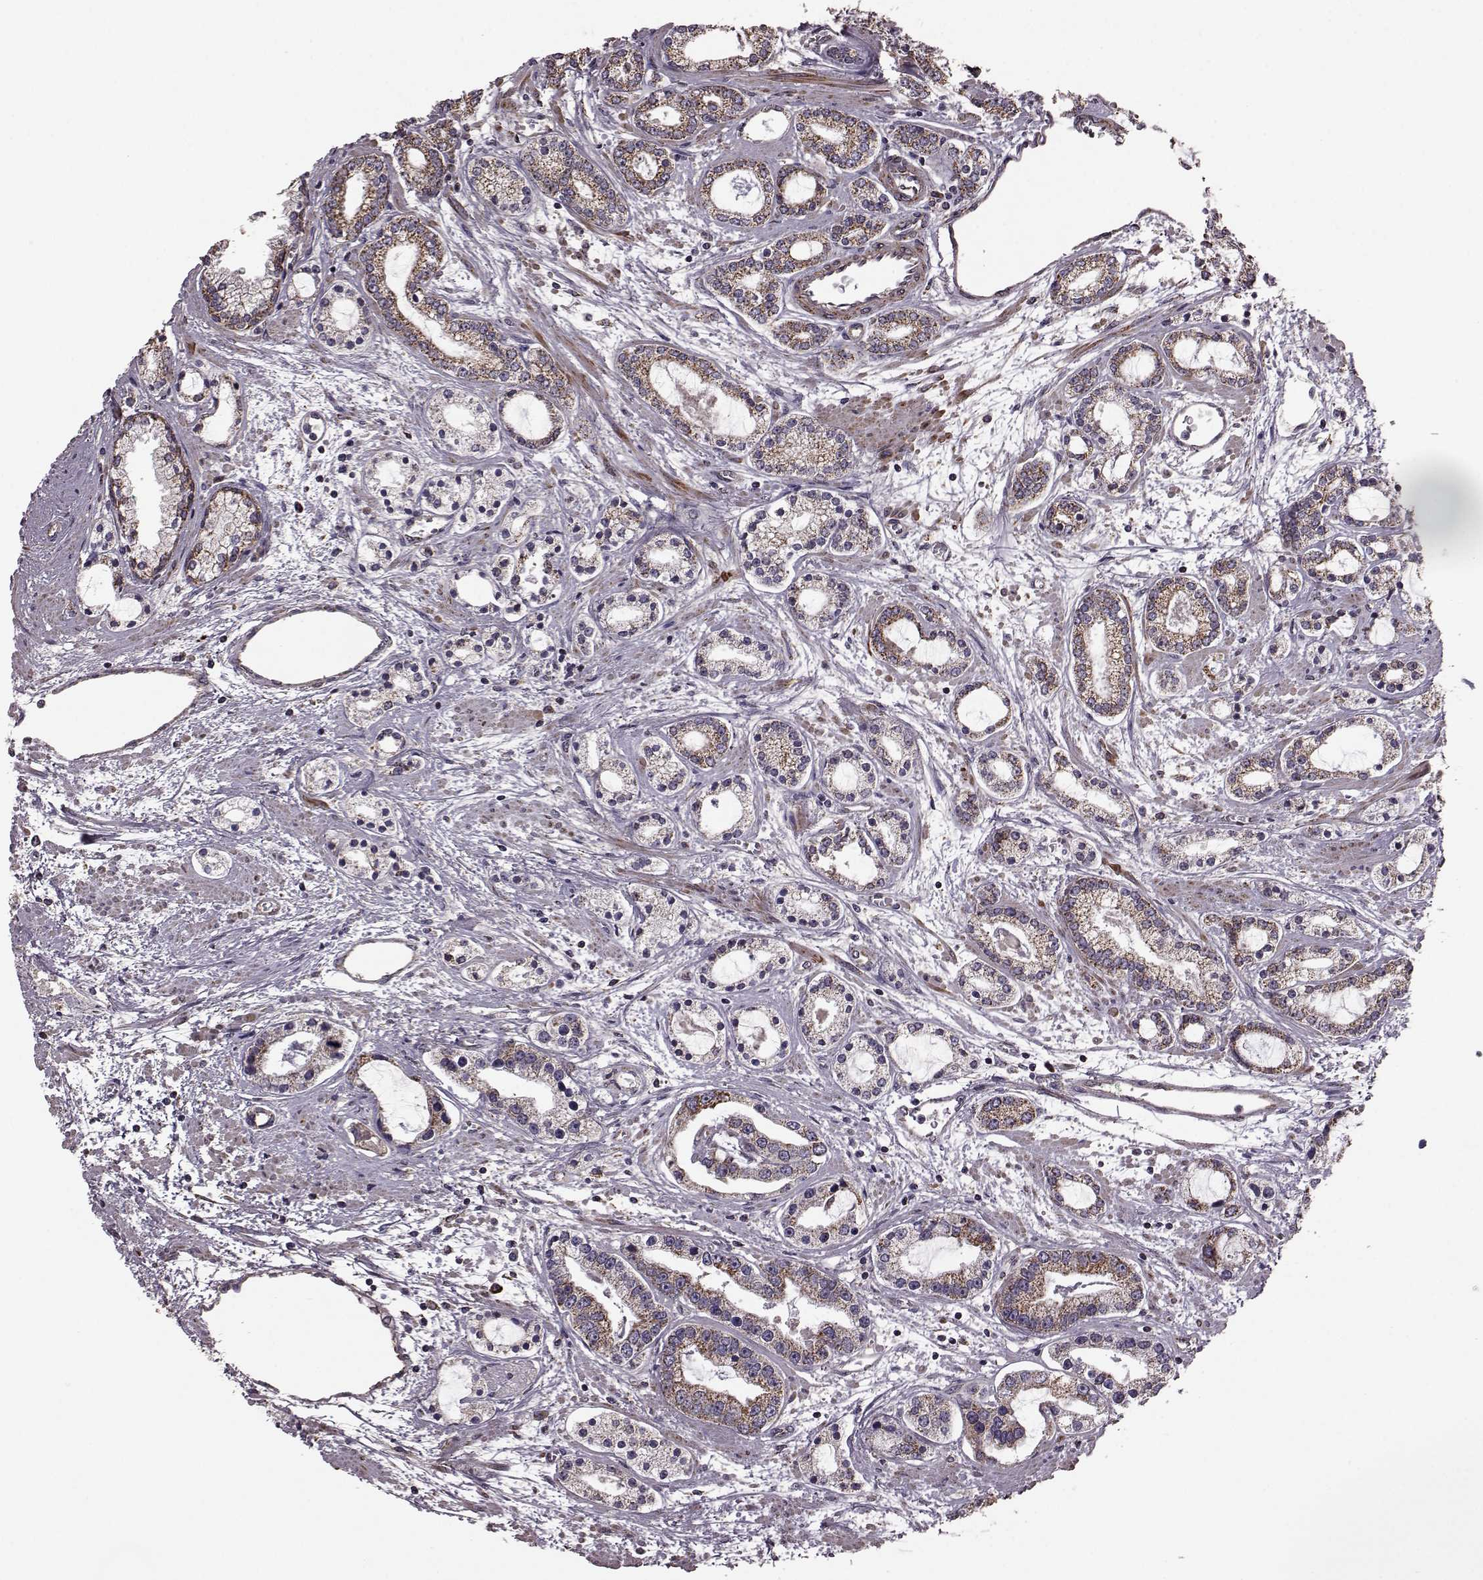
{"staining": {"intensity": "moderate", "quantity": ">75%", "location": "cytoplasmic/membranous"}, "tissue": "prostate cancer", "cell_type": "Tumor cells", "image_type": "cancer", "snomed": [{"axis": "morphology", "description": "Adenocarcinoma, Medium grade"}, {"axis": "topography", "description": "Prostate"}], "caption": "Immunohistochemical staining of human prostate cancer shows medium levels of moderate cytoplasmic/membranous protein expression in approximately >75% of tumor cells.", "gene": "PUDP", "patient": {"sex": "male", "age": 57}}